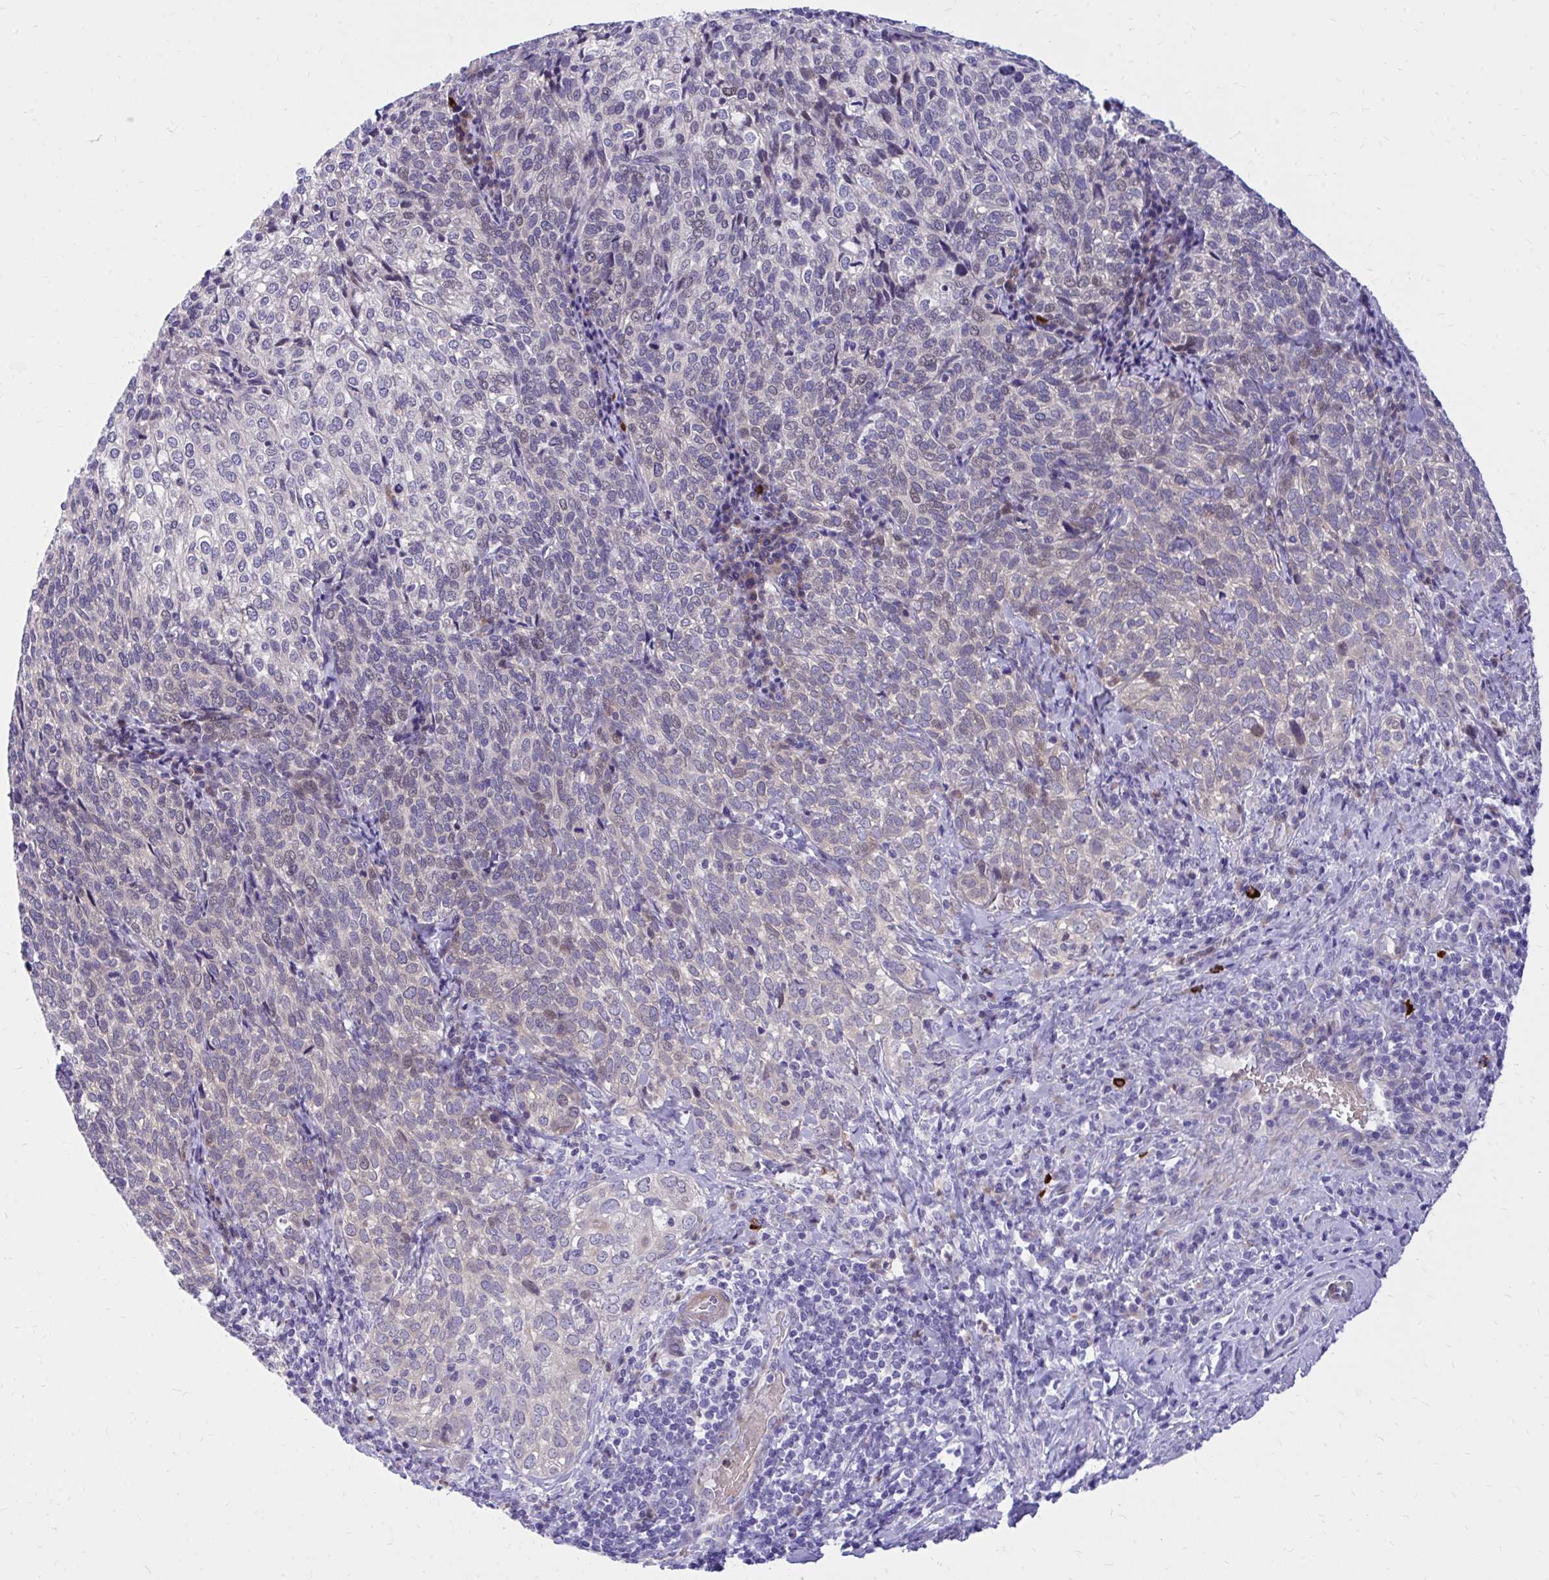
{"staining": {"intensity": "negative", "quantity": "none", "location": "none"}, "tissue": "cervical cancer", "cell_type": "Tumor cells", "image_type": "cancer", "snomed": [{"axis": "morphology", "description": "Normal tissue, NOS"}, {"axis": "morphology", "description": "Squamous cell carcinoma, NOS"}, {"axis": "topography", "description": "Vagina"}, {"axis": "topography", "description": "Cervix"}], "caption": "Immunohistochemical staining of squamous cell carcinoma (cervical) displays no significant expression in tumor cells. (Stains: DAB (3,3'-diaminobenzidine) immunohistochemistry with hematoxylin counter stain, Microscopy: brightfield microscopy at high magnification).", "gene": "ADAMTSL1", "patient": {"sex": "female", "age": 45}}